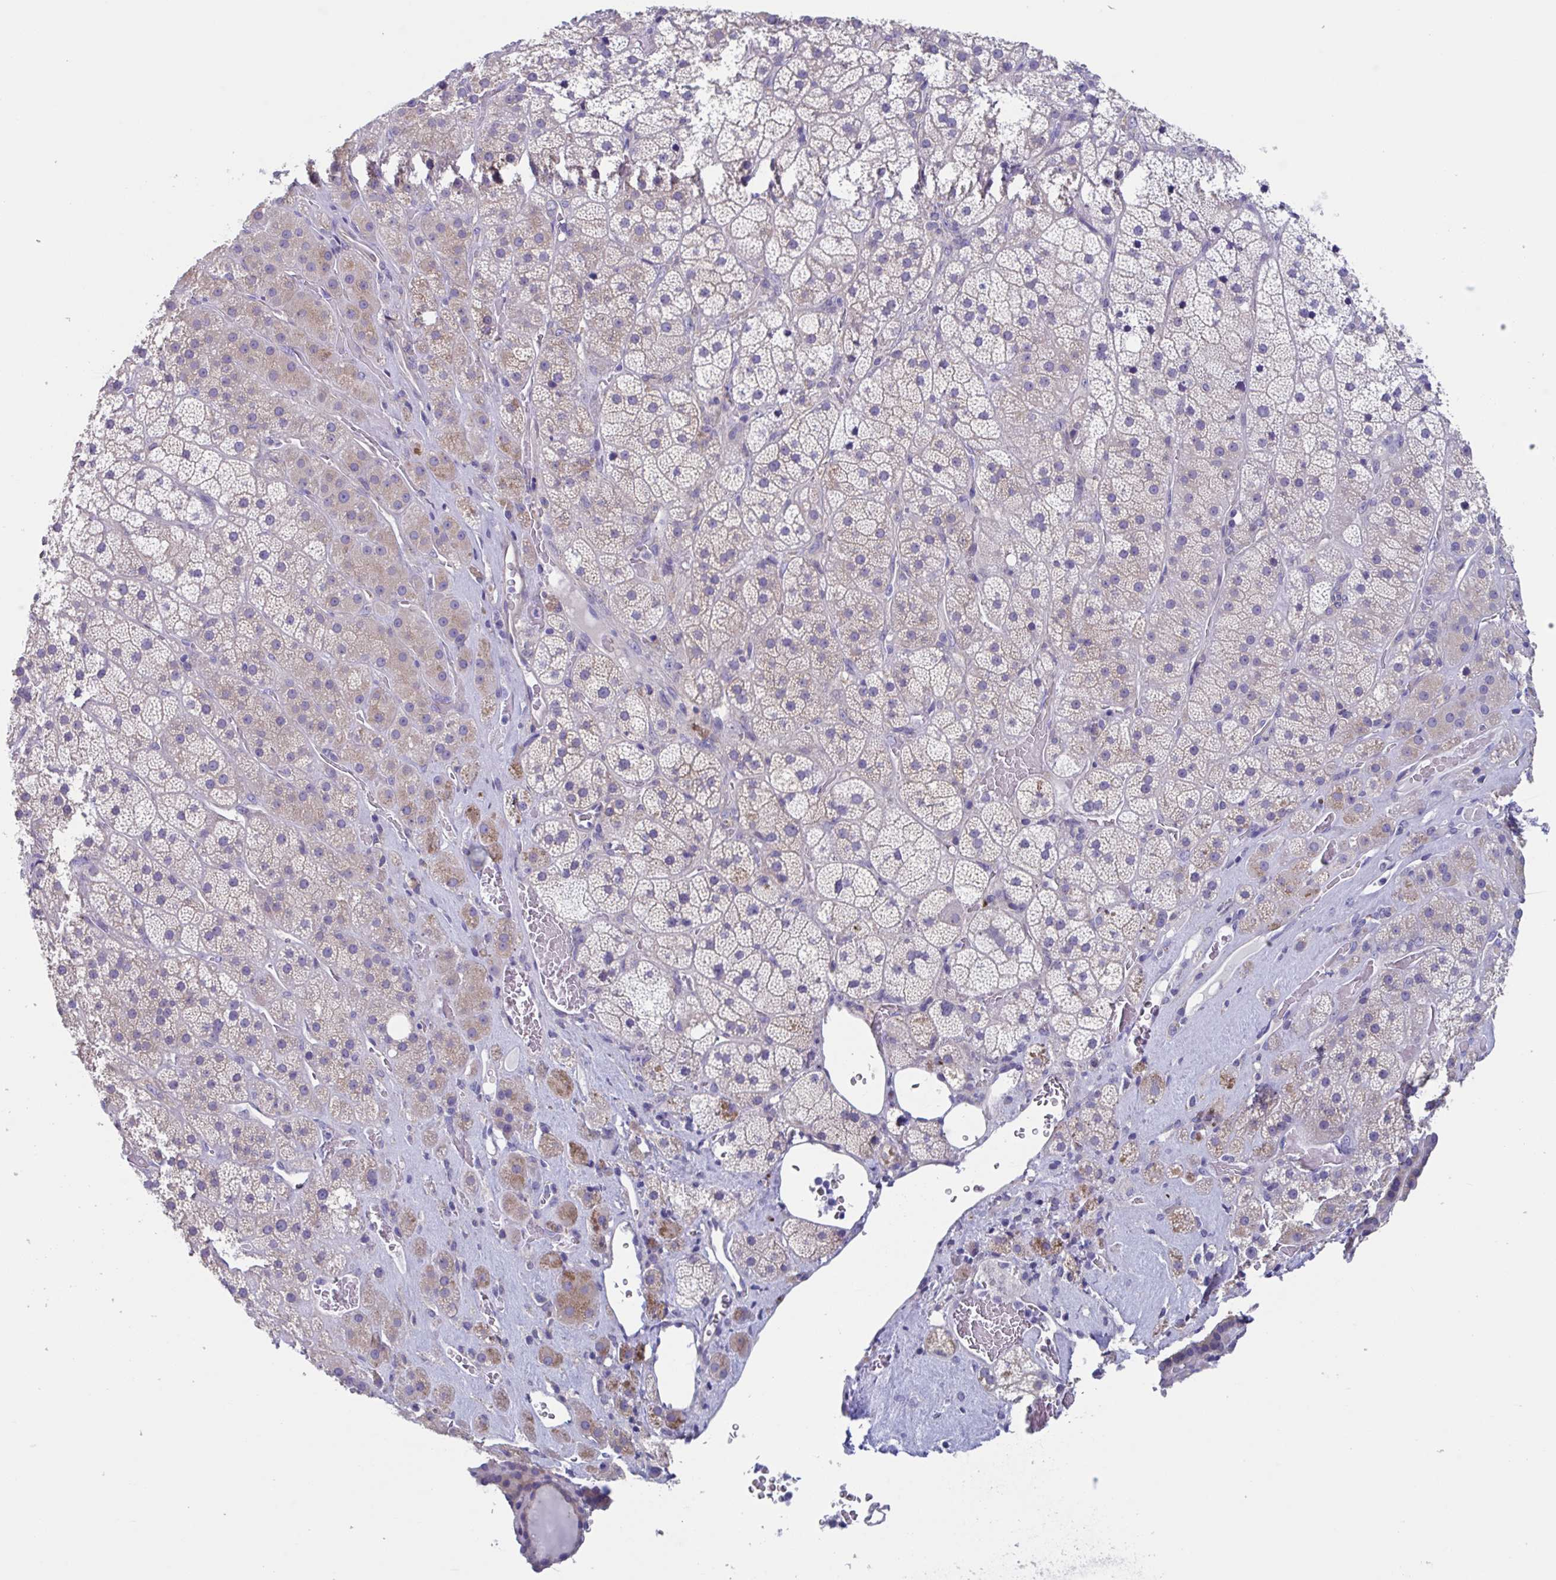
{"staining": {"intensity": "moderate", "quantity": "<25%", "location": "cytoplasmic/membranous"}, "tissue": "adrenal gland", "cell_type": "Glandular cells", "image_type": "normal", "snomed": [{"axis": "morphology", "description": "Normal tissue, NOS"}, {"axis": "topography", "description": "Adrenal gland"}], "caption": "Adrenal gland stained for a protein (brown) shows moderate cytoplasmic/membranous positive expression in about <25% of glandular cells.", "gene": "LPIN3", "patient": {"sex": "male", "age": 57}}